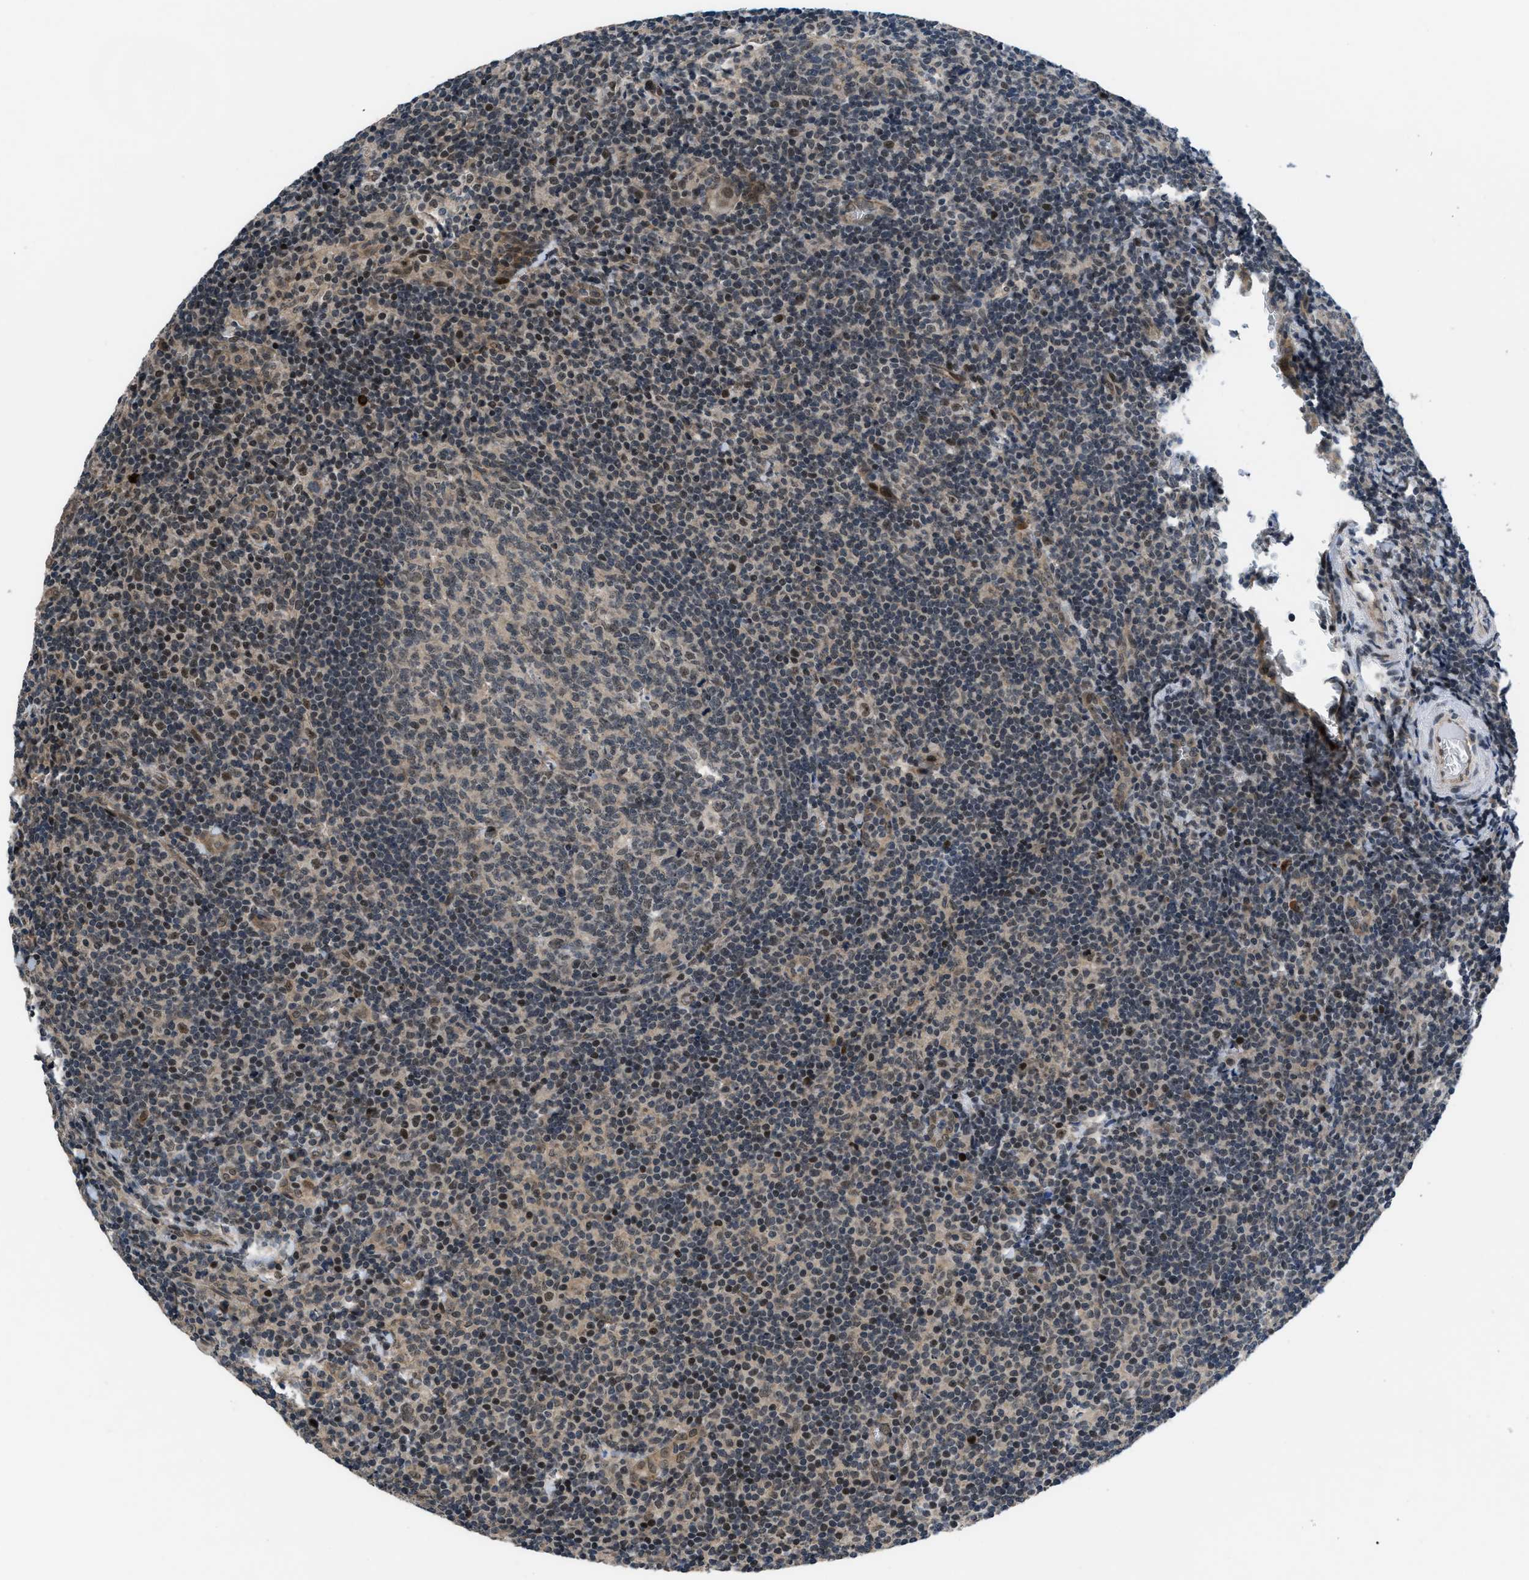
{"staining": {"intensity": "weak", "quantity": "25%-75%", "location": "cytoplasmic/membranous,nuclear"}, "tissue": "tonsil", "cell_type": "Germinal center cells", "image_type": "normal", "snomed": [{"axis": "morphology", "description": "Normal tissue, NOS"}, {"axis": "topography", "description": "Tonsil"}], "caption": "Immunohistochemistry histopathology image of benign tonsil: human tonsil stained using IHC reveals low levels of weak protein expression localized specifically in the cytoplasmic/membranous,nuclear of germinal center cells, appearing as a cytoplasmic/membranous,nuclear brown color.", "gene": "SETD5", "patient": {"sex": "male", "age": 37}}